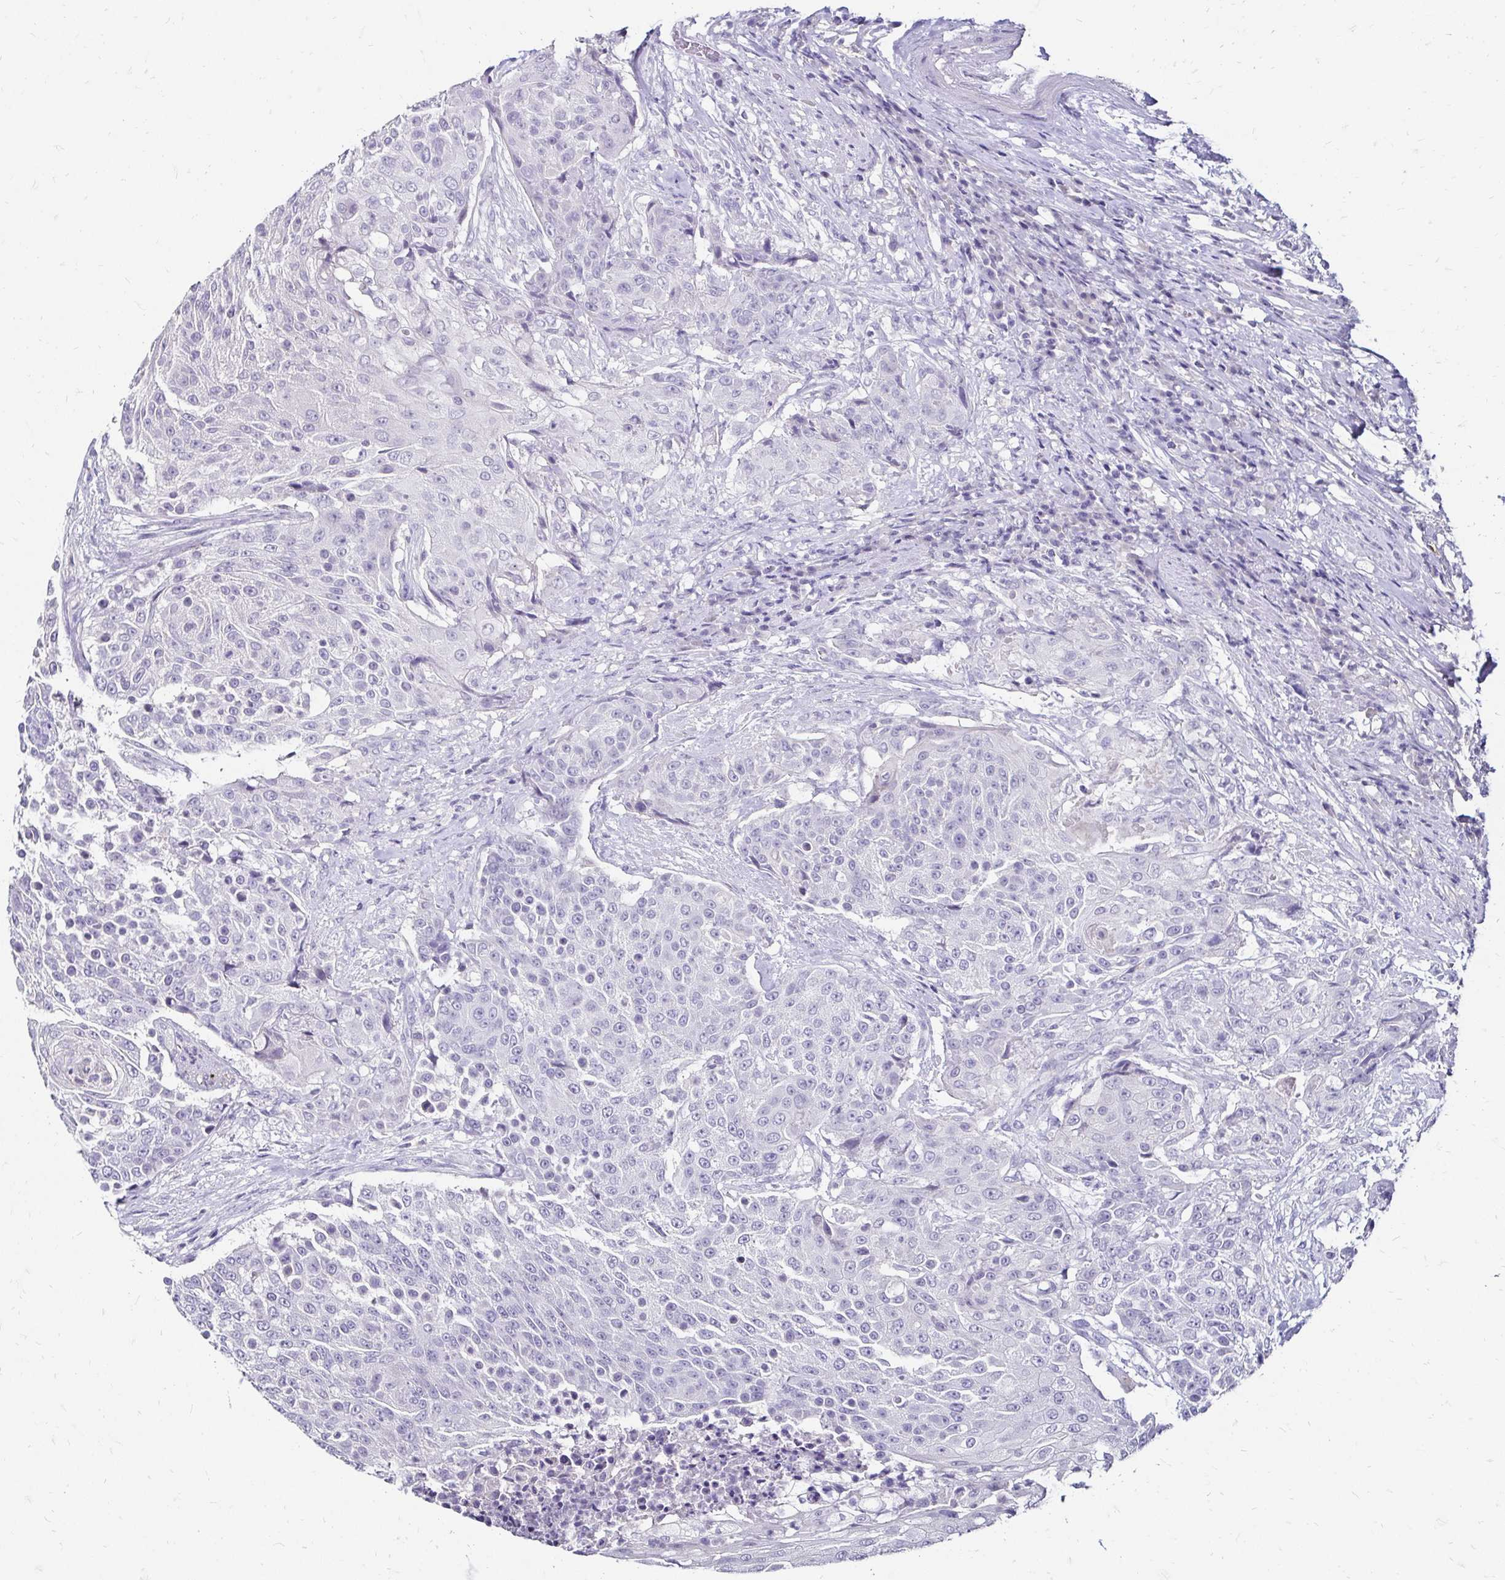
{"staining": {"intensity": "negative", "quantity": "none", "location": "none"}, "tissue": "urothelial cancer", "cell_type": "Tumor cells", "image_type": "cancer", "snomed": [{"axis": "morphology", "description": "Urothelial carcinoma, High grade"}, {"axis": "topography", "description": "Urinary bladder"}], "caption": "An immunohistochemistry histopathology image of high-grade urothelial carcinoma is shown. There is no staining in tumor cells of high-grade urothelial carcinoma.", "gene": "SCG3", "patient": {"sex": "female", "age": 63}}